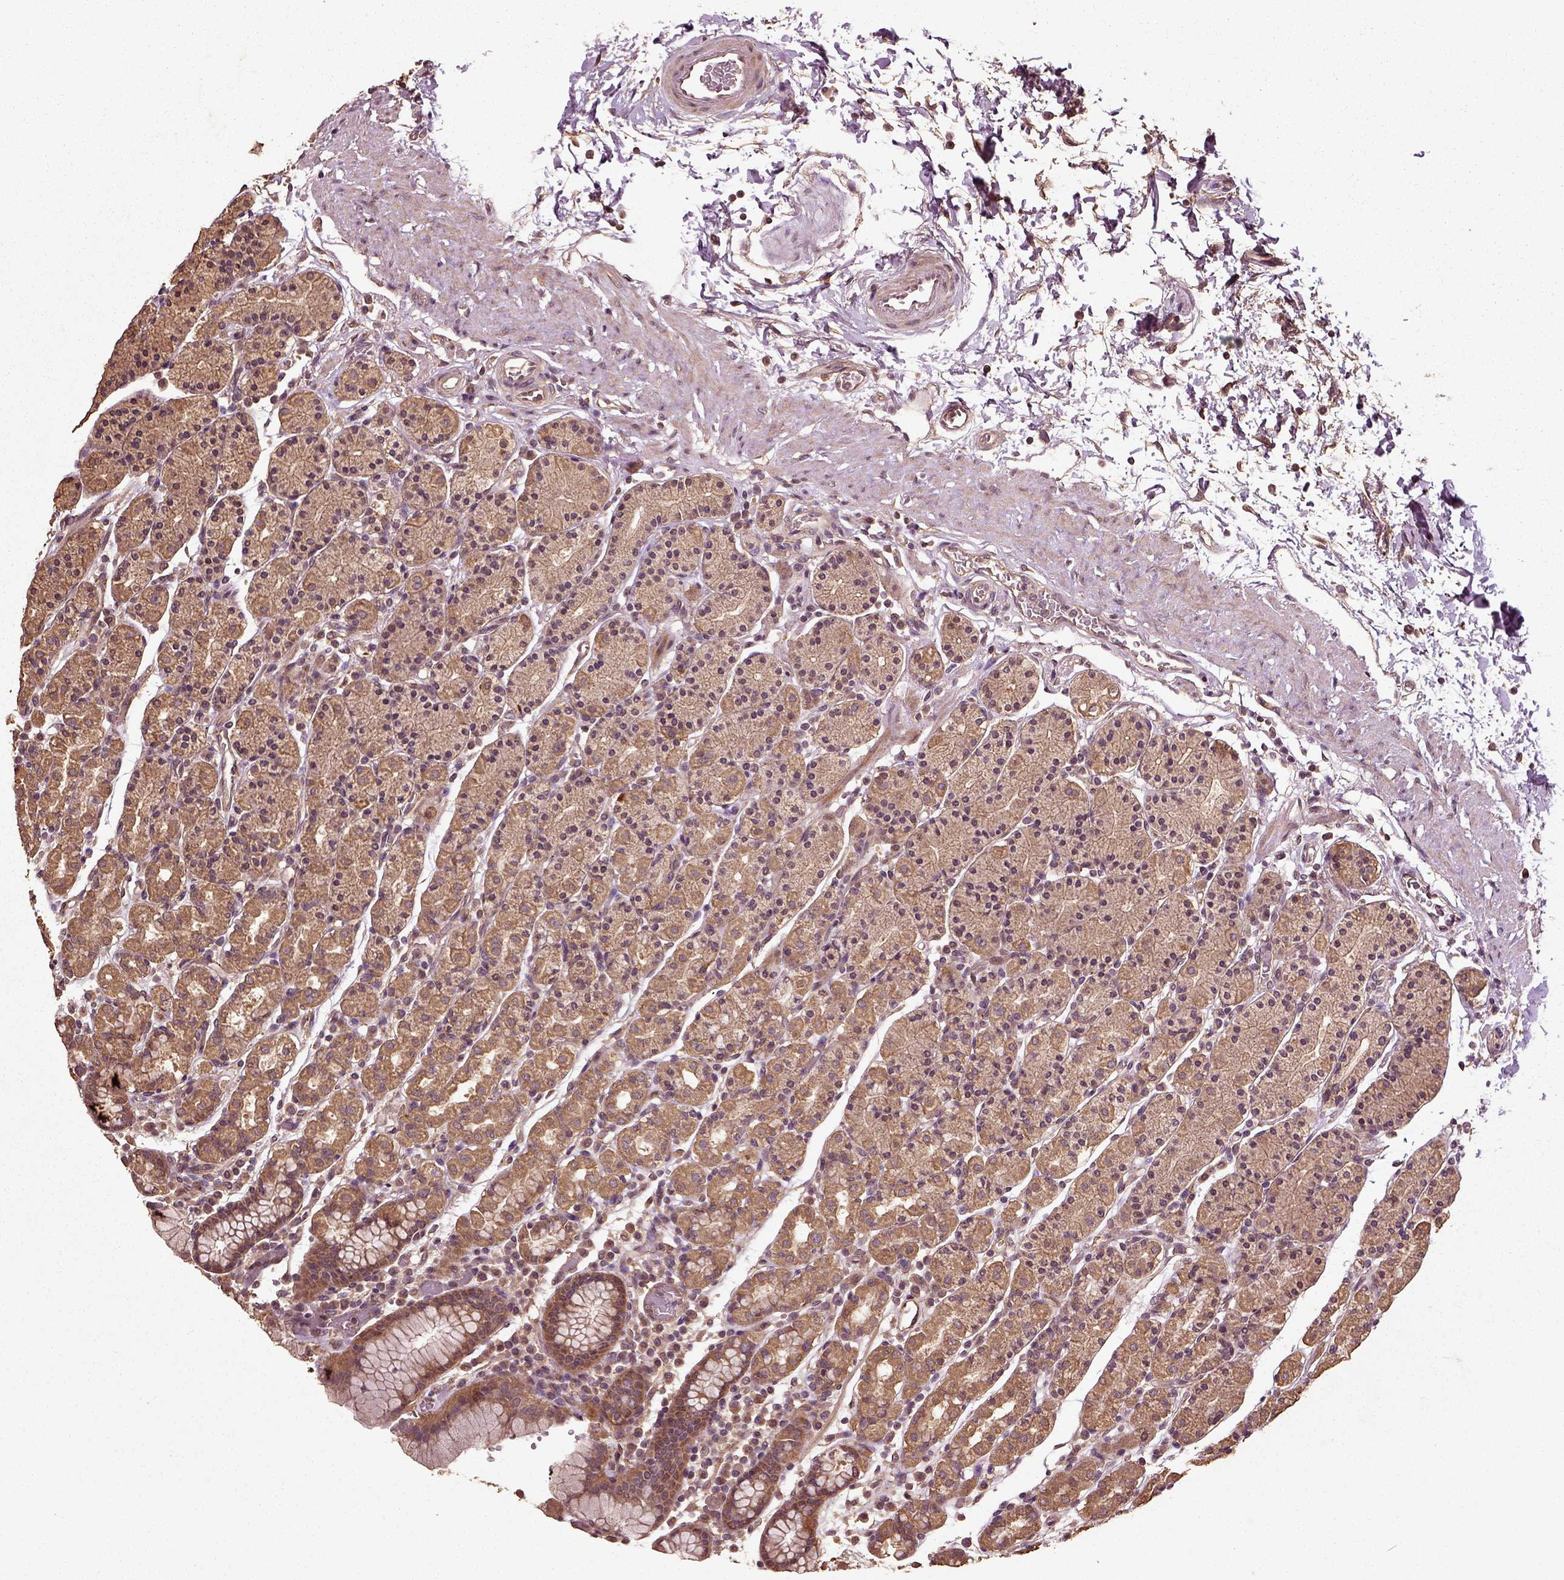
{"staining": {"intensity": "moderate", "quantity": ">75%", "location": "cytoplasmic/membranous"}, "tissue": "stomach", "cell_type": "Glandular cells", "image_type": "normal", "snomed": [{"axis": "morphology", "description": "Normal tissue, NOS"}, {"axis": "topography", "description": "Stomach, upper"}, {"axis": "topography", "description": "Stomach"}], "caption": "Stomach stained with immunohistochemistry (IHC) displays moderate cytoplasmic/membranous positivity in approximately >75% of glandular cells.", "gene": "ERV3", "patient": {"sex": "male", "age": 62}}